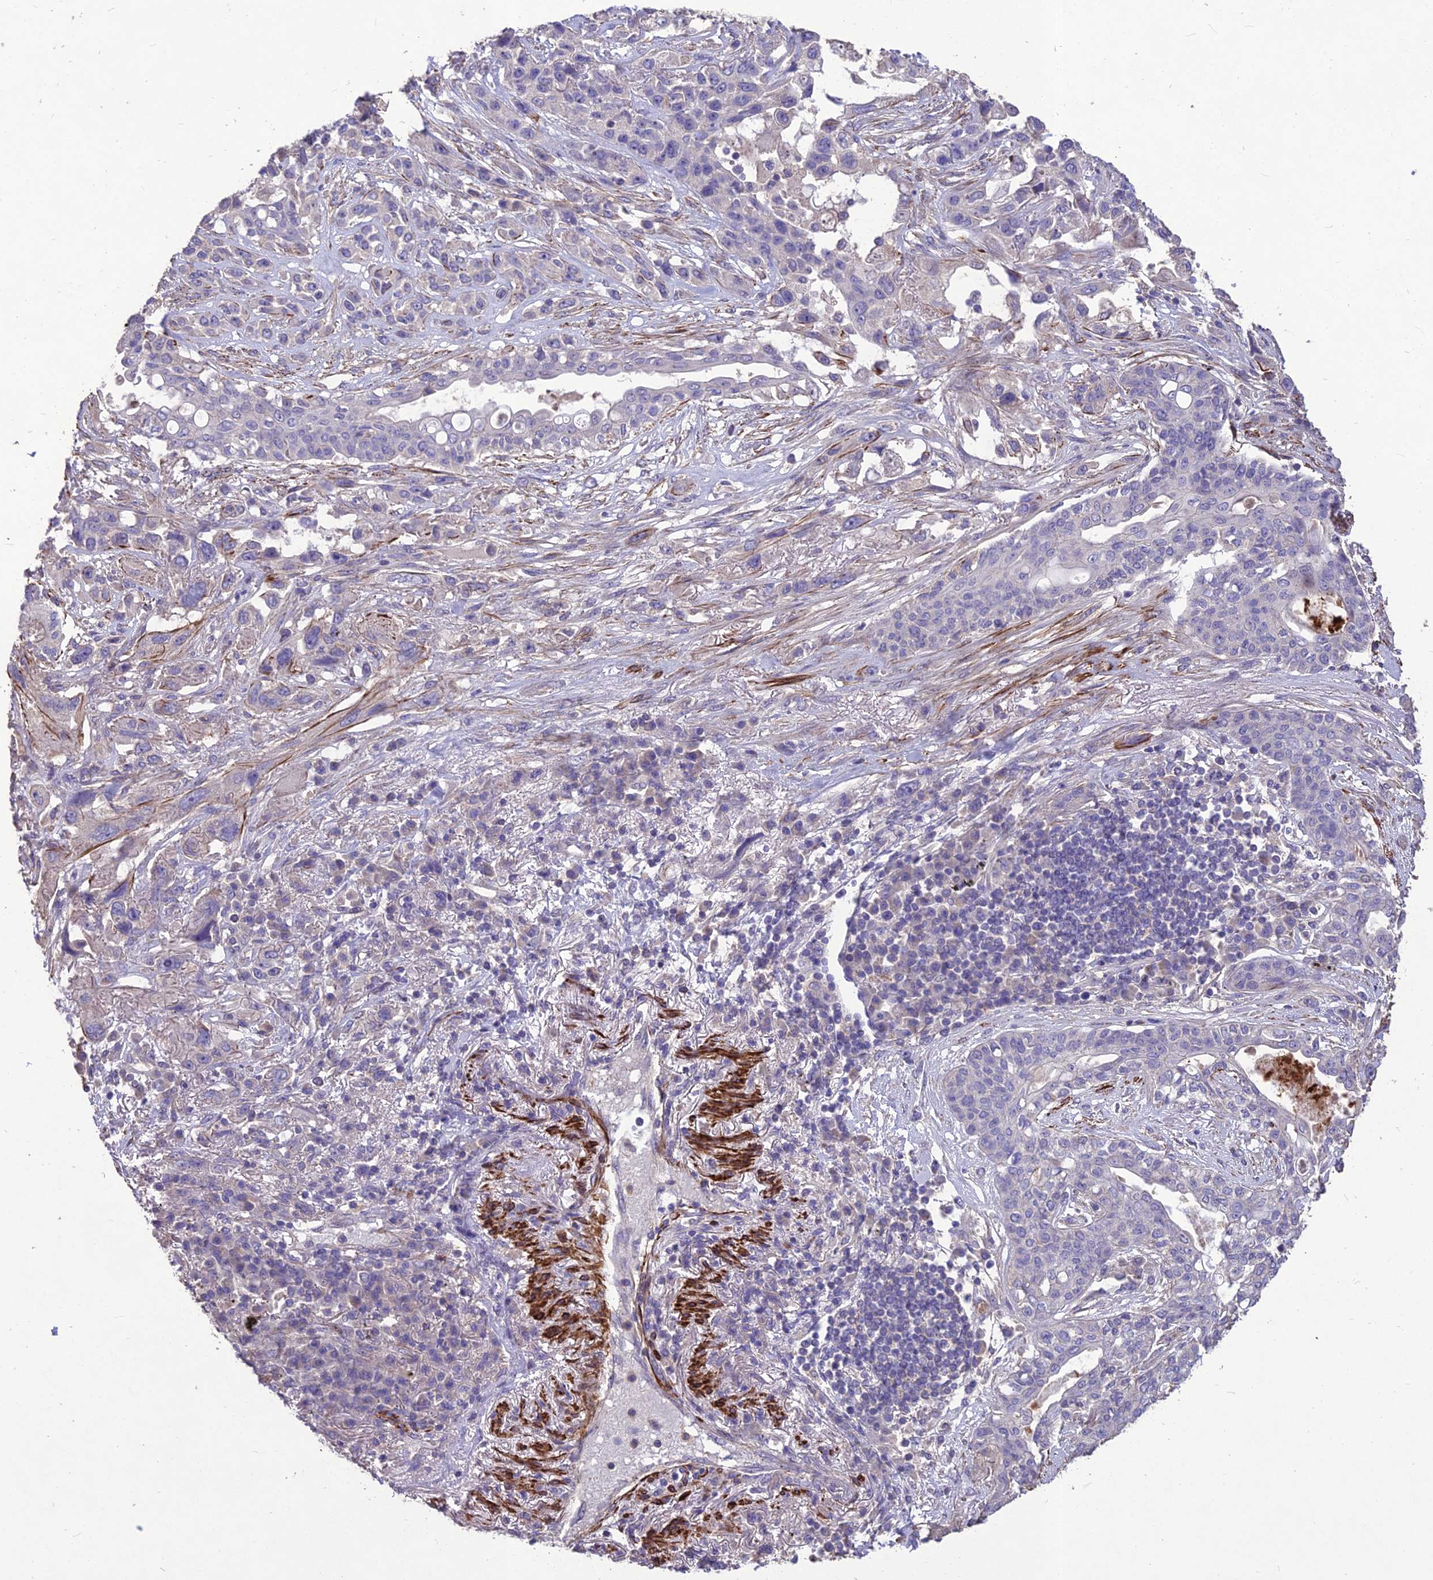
{"staining": {"intensity": "negative", "quantity": "none", "location": "none"}, "tissue": "lung cancer", "cell_type": "Tumor cells", "image_type": "cancer", "snomed": [{"axis": "morphology", "description": "Squamous cell carcinoma, NOS"}, {"axis": "topography", "description": "Lung"}], "caption": "DAB immunohistochemical staining of squamous cell carcinoma (lung) exhibits no significant positivity in tumor cells.", "gene": "CLUH", "patient": {"sex": "female", "age": 70}}